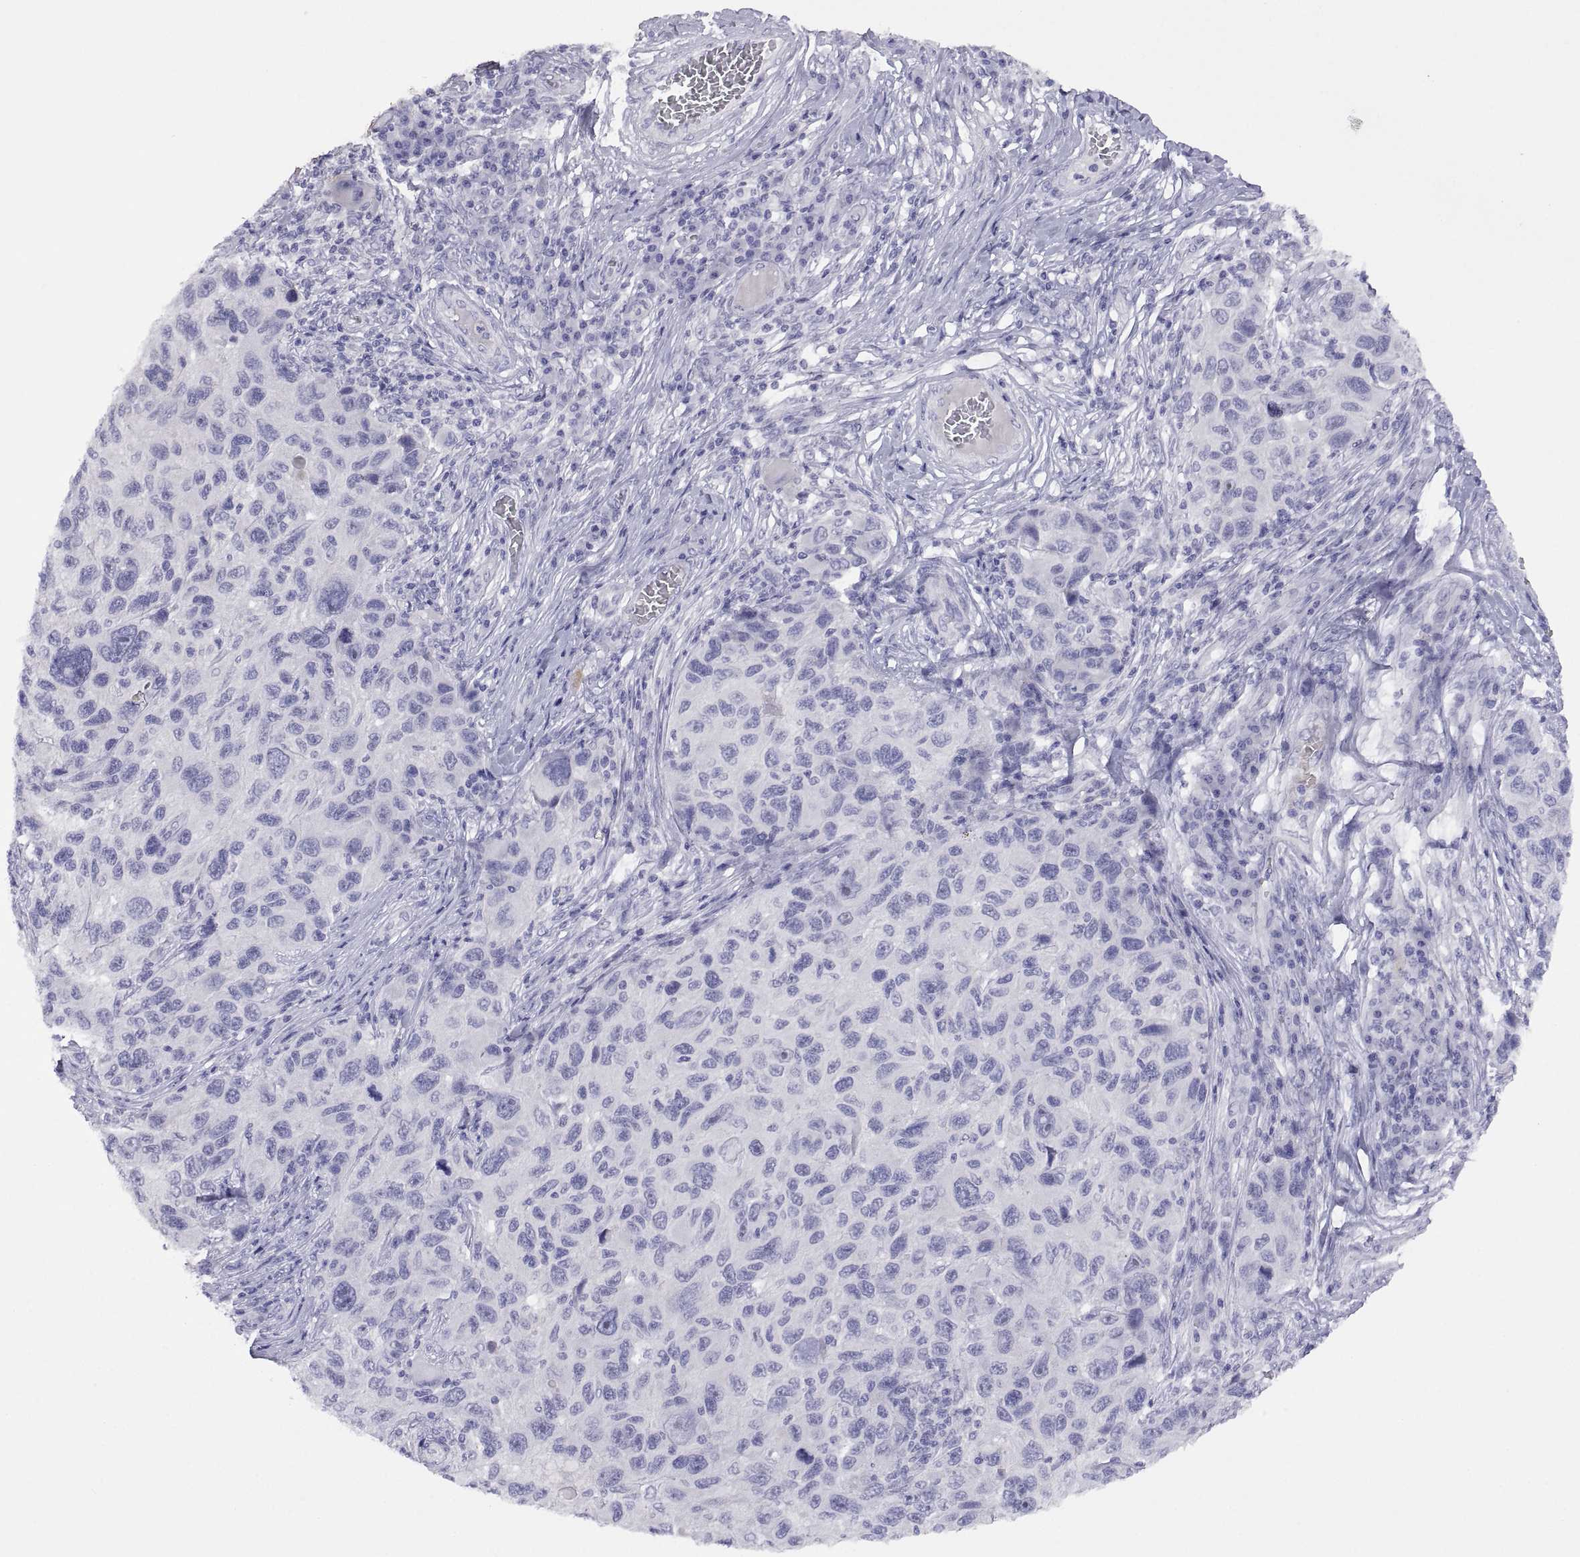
{"staining": {"intensity": "negative", "quantity": "none", "location": "none"}, "tissue": "melanoma", "cell_type": "Tumor cells", "image_type": "cancer", "snomed": [{"axis": "morphology", "description": "Malignant melanoma, NOS"}, {"axis": "topography", "description": "Skin"}], "caption": "Malignant melanoma stained for a protein using immunohistochemistry (IHC) demonstrates no expression tumor cells.", "gene": "VSX2", "patient": {"sex": "male", "age": 53}}